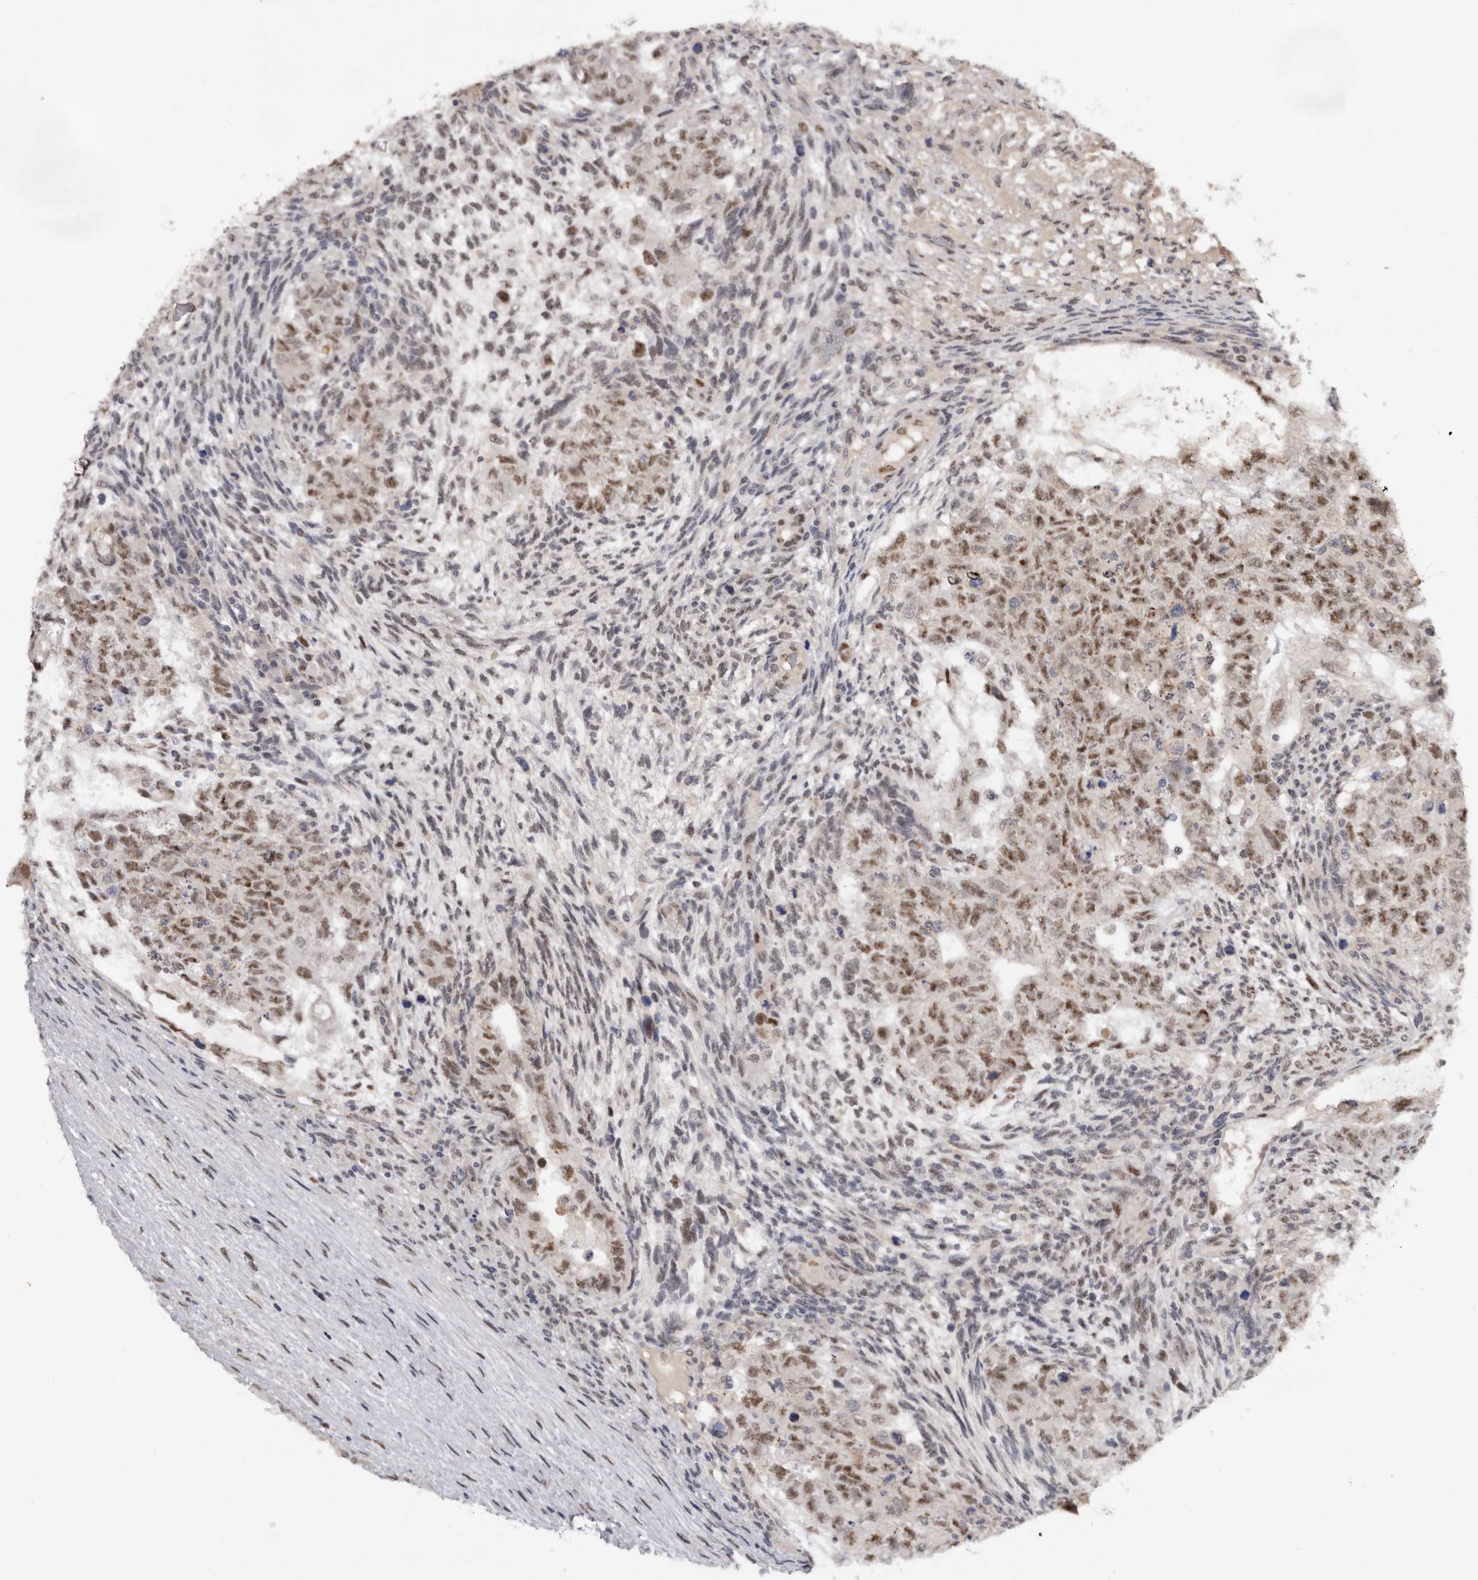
{"staining": {"intensity": "moderate", "quantity": ">75%", "location": "nuclear"}, "tissue": "testis cancer", "cell_type": "Tumor cells", "image_type": "cancer", "snomed": [{"axis": "morphology", "description": "Normal tissue, NOS"}, {"axis": "morphology", "description": "Carcinoma, Embryonal, NOS"}, {"axis": "topography", "description": "Testis"}], "caption": "An immunohistochemistry histopathology image of neoplastic tissue is shown. Protein staining in brown highlights moderate nuclear positivity in testis embryonal carcinoma within tumor cells. Immunohistochemistry (ihc) stains the protein in brown and the nuclei are stained blue.", "gene": "BRCA2", "patient": {"sex": "male", "age": 36}}